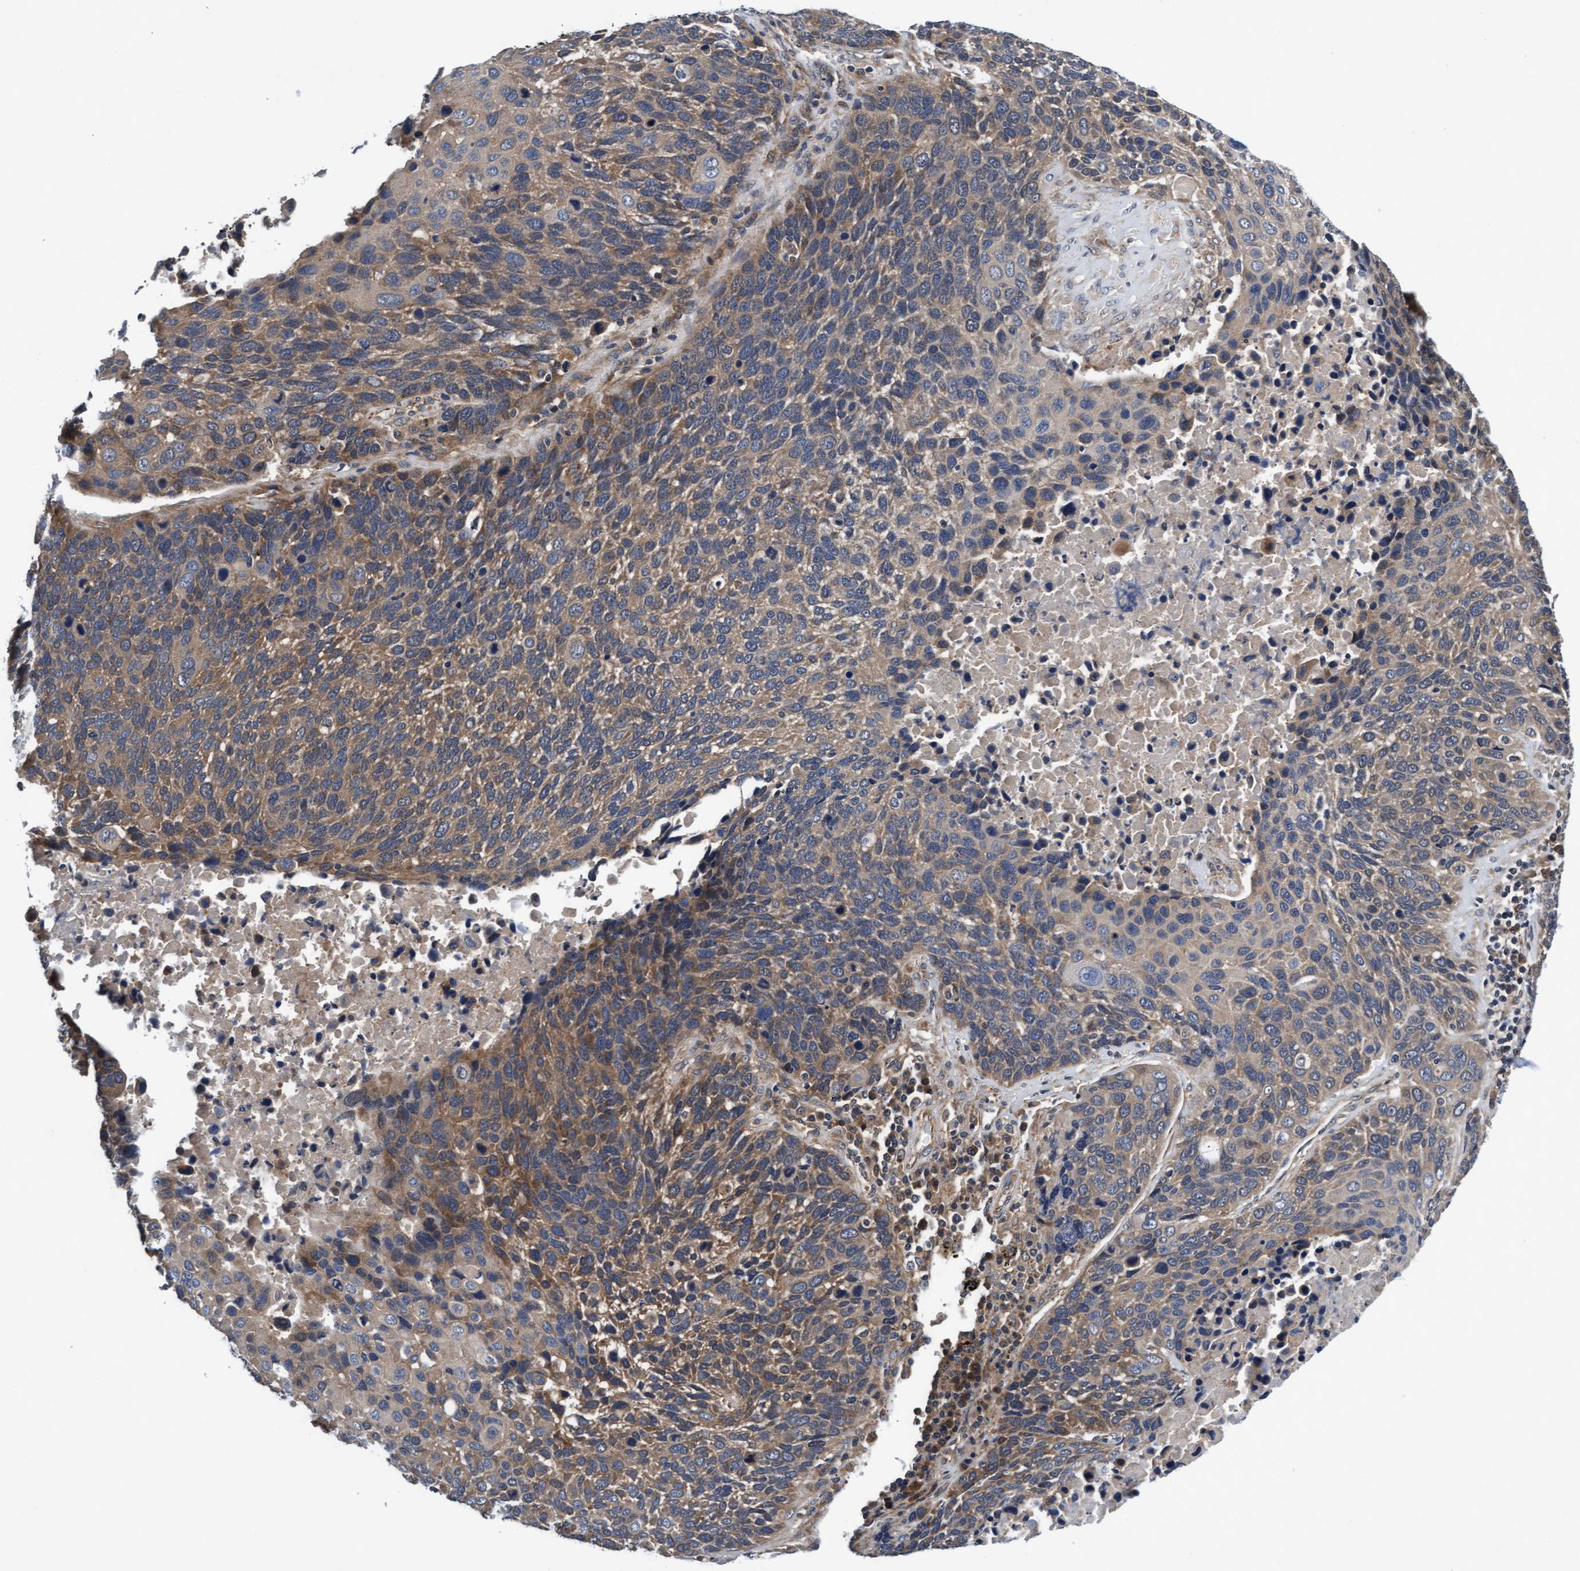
{"staining": {"intensity": "moderate", "quantity": "25%-75%", "location": "cytoplasmic/membranous"}, "tissue": "lung cancer", "cell_type": "Tumor cells", "image_type": "cancer", "snomed": [{"axis": "morphology", "description": "Squamous cell carcinoma, NOS"}, {"axis": "topography", "description": "Lung"}], "caption": "Immunohistochemistry (IHC) micrograph of squamous cell carcinoma (lung) stained for a protein (brown), which shows medium levels of moderate cytoplasmic/membranous staining in approximately 25%-75% of tumor cells.", "gene": "EFCAB13", "patient": {"sex": "male", "age": 66}}